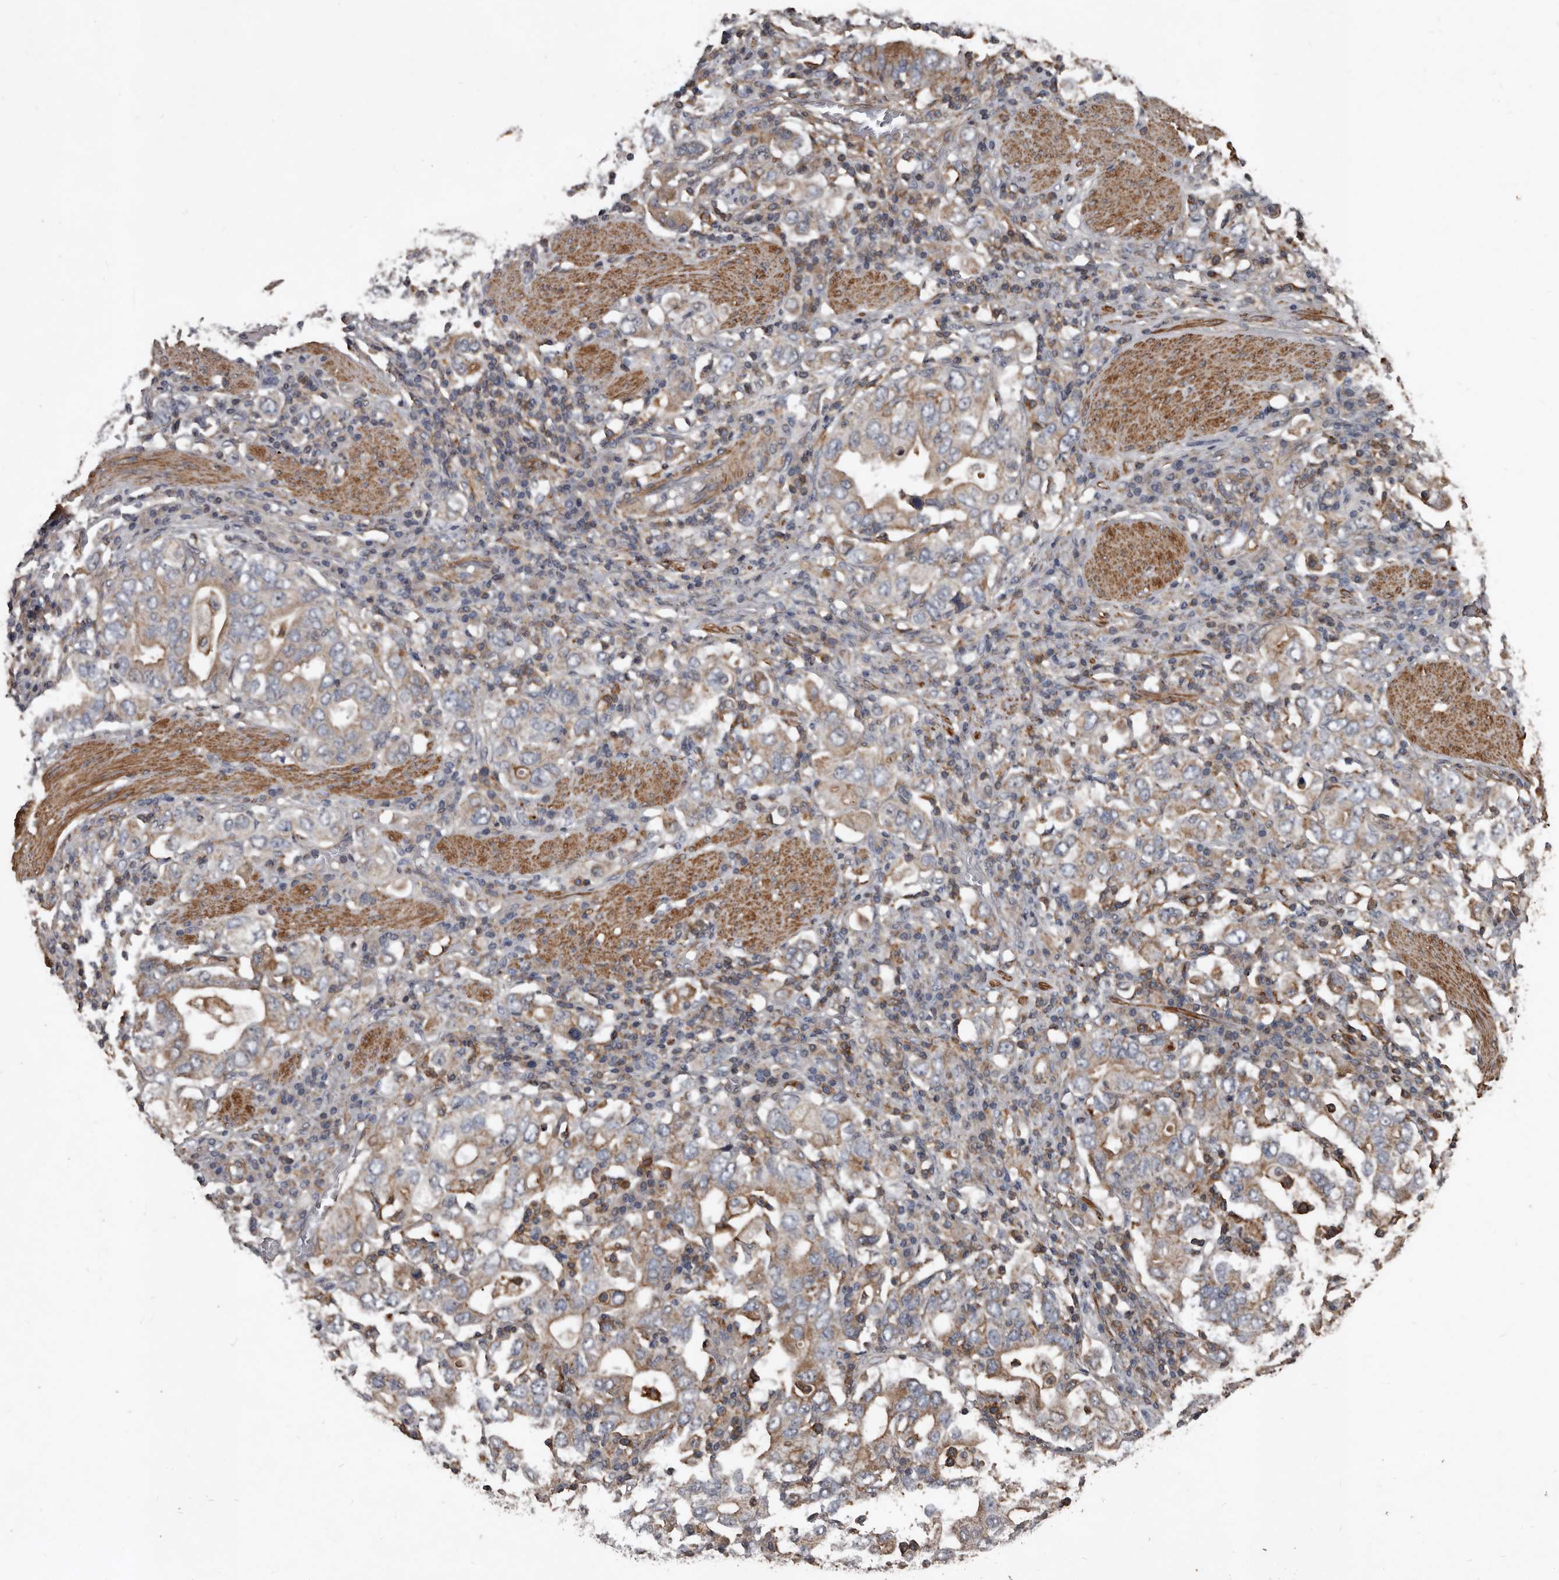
{"staining": {"intensity": "weak", "quantity": "25%-75%", "location": "cytoplasmic/membranous"}, "tissue": "stomach cancer", "cell_type": "Tumor cells", "image_type": "cancer", "snomed": [{"axis": "morphology", "description": "Adenocarcinoma, NOS"}, {"axis": "topography", "description": "Stomach, upper"}], "caption": "Adenocarcinoma (stomach) stained for a protein exhibits weak cytoplasmic/membranous positivity in tumor cells. (DAB (3,3'-diaminobenzidine) IHC with brightfield microscopy, high magnification).", "gene": "GREB1", "patient": {"sex": "male", "age": 62}}